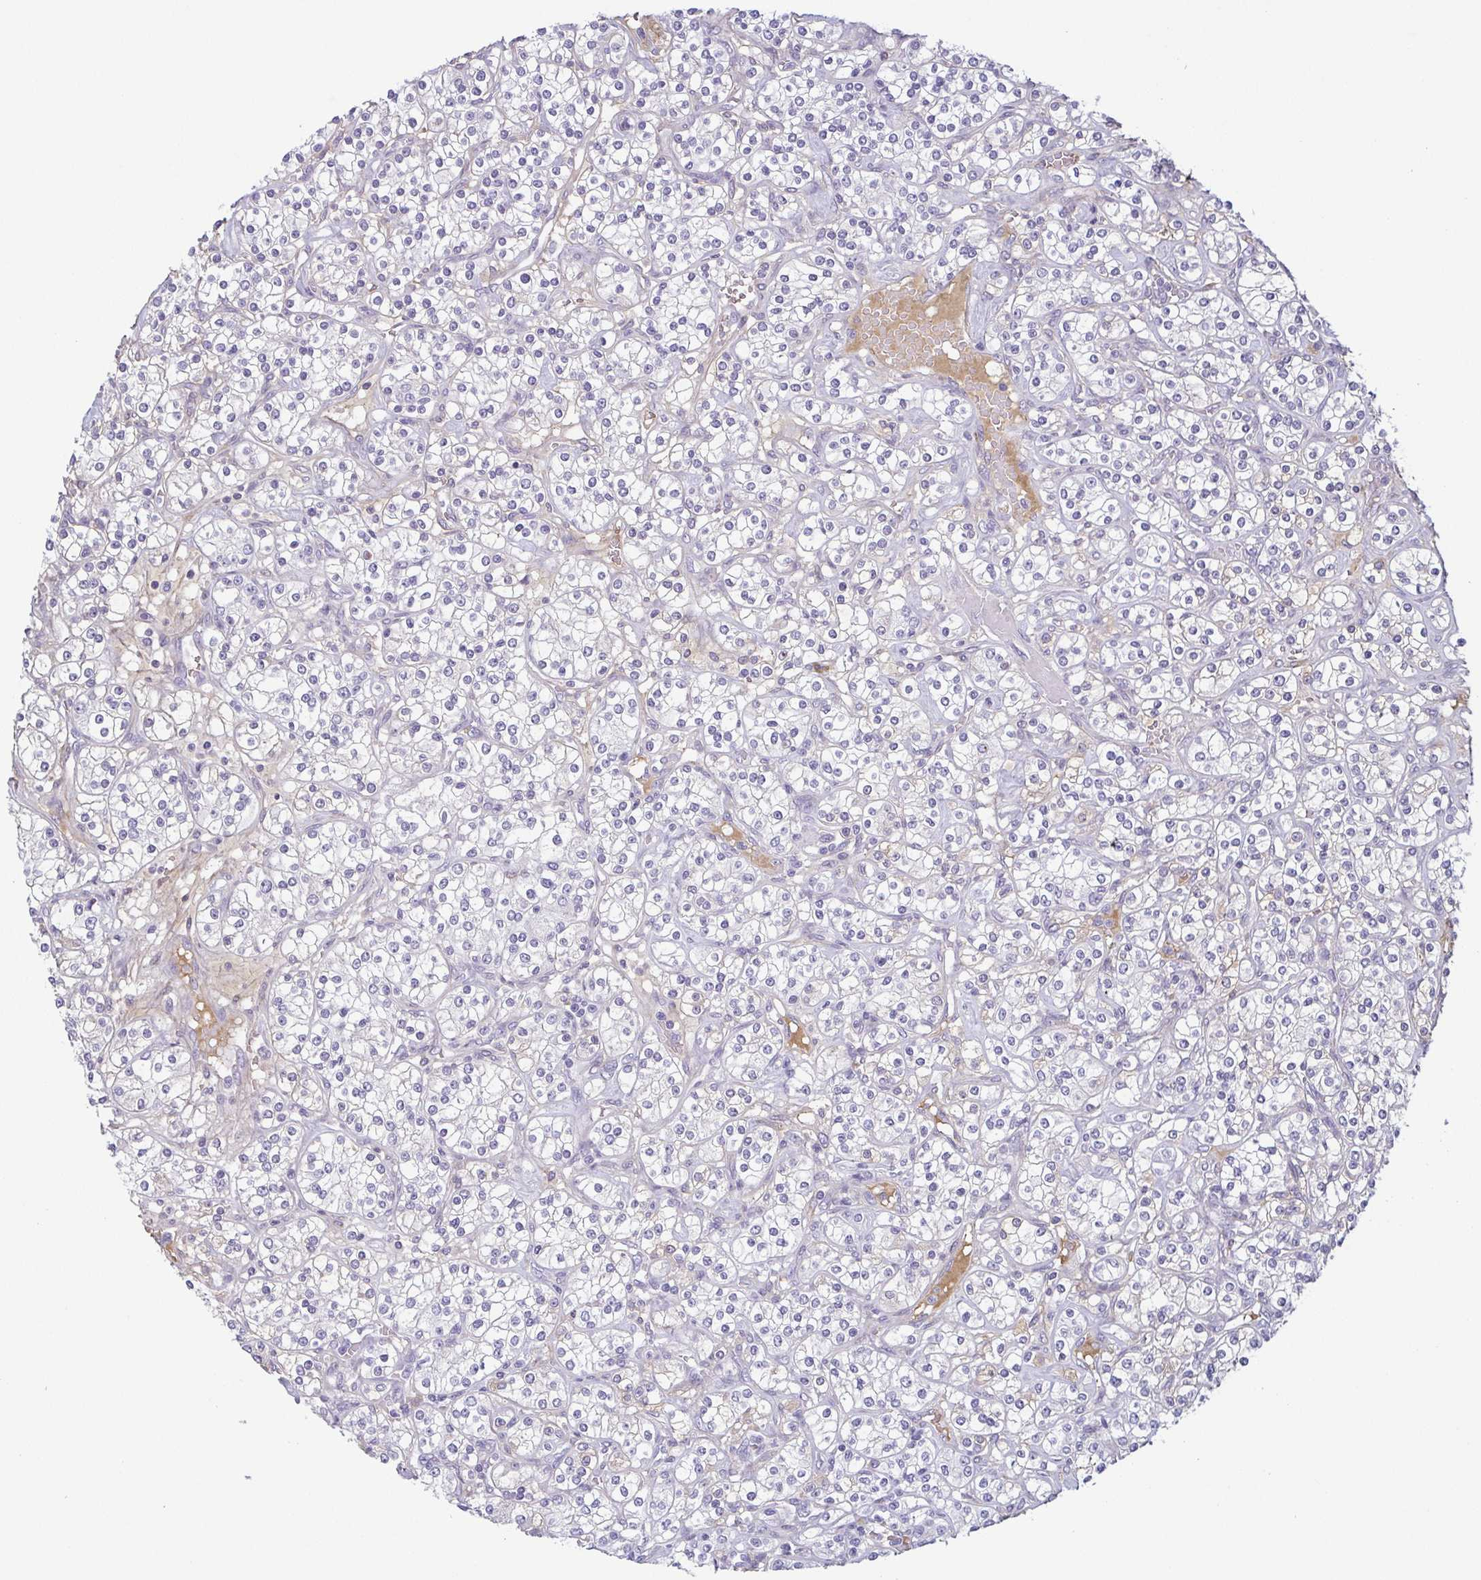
{"staining": {"intensity": "negative", "quantity": "none", "location": "none"}, "tissue": "renal cancer", "cell_type": "Tumor cells", "image_type": "cancer", "snomed": [{"axis": "morphology", "description": "Adenocarcinoma, NOS"}, {"axis": "topography", "description": "Kidney"}], "caption": "Immunohistochemical staining of adenocarcinoma (renal) reveals no significant expression in tumor cells.", "gene": "ECM1", "patient": {"sex": "male", "age": 77}}